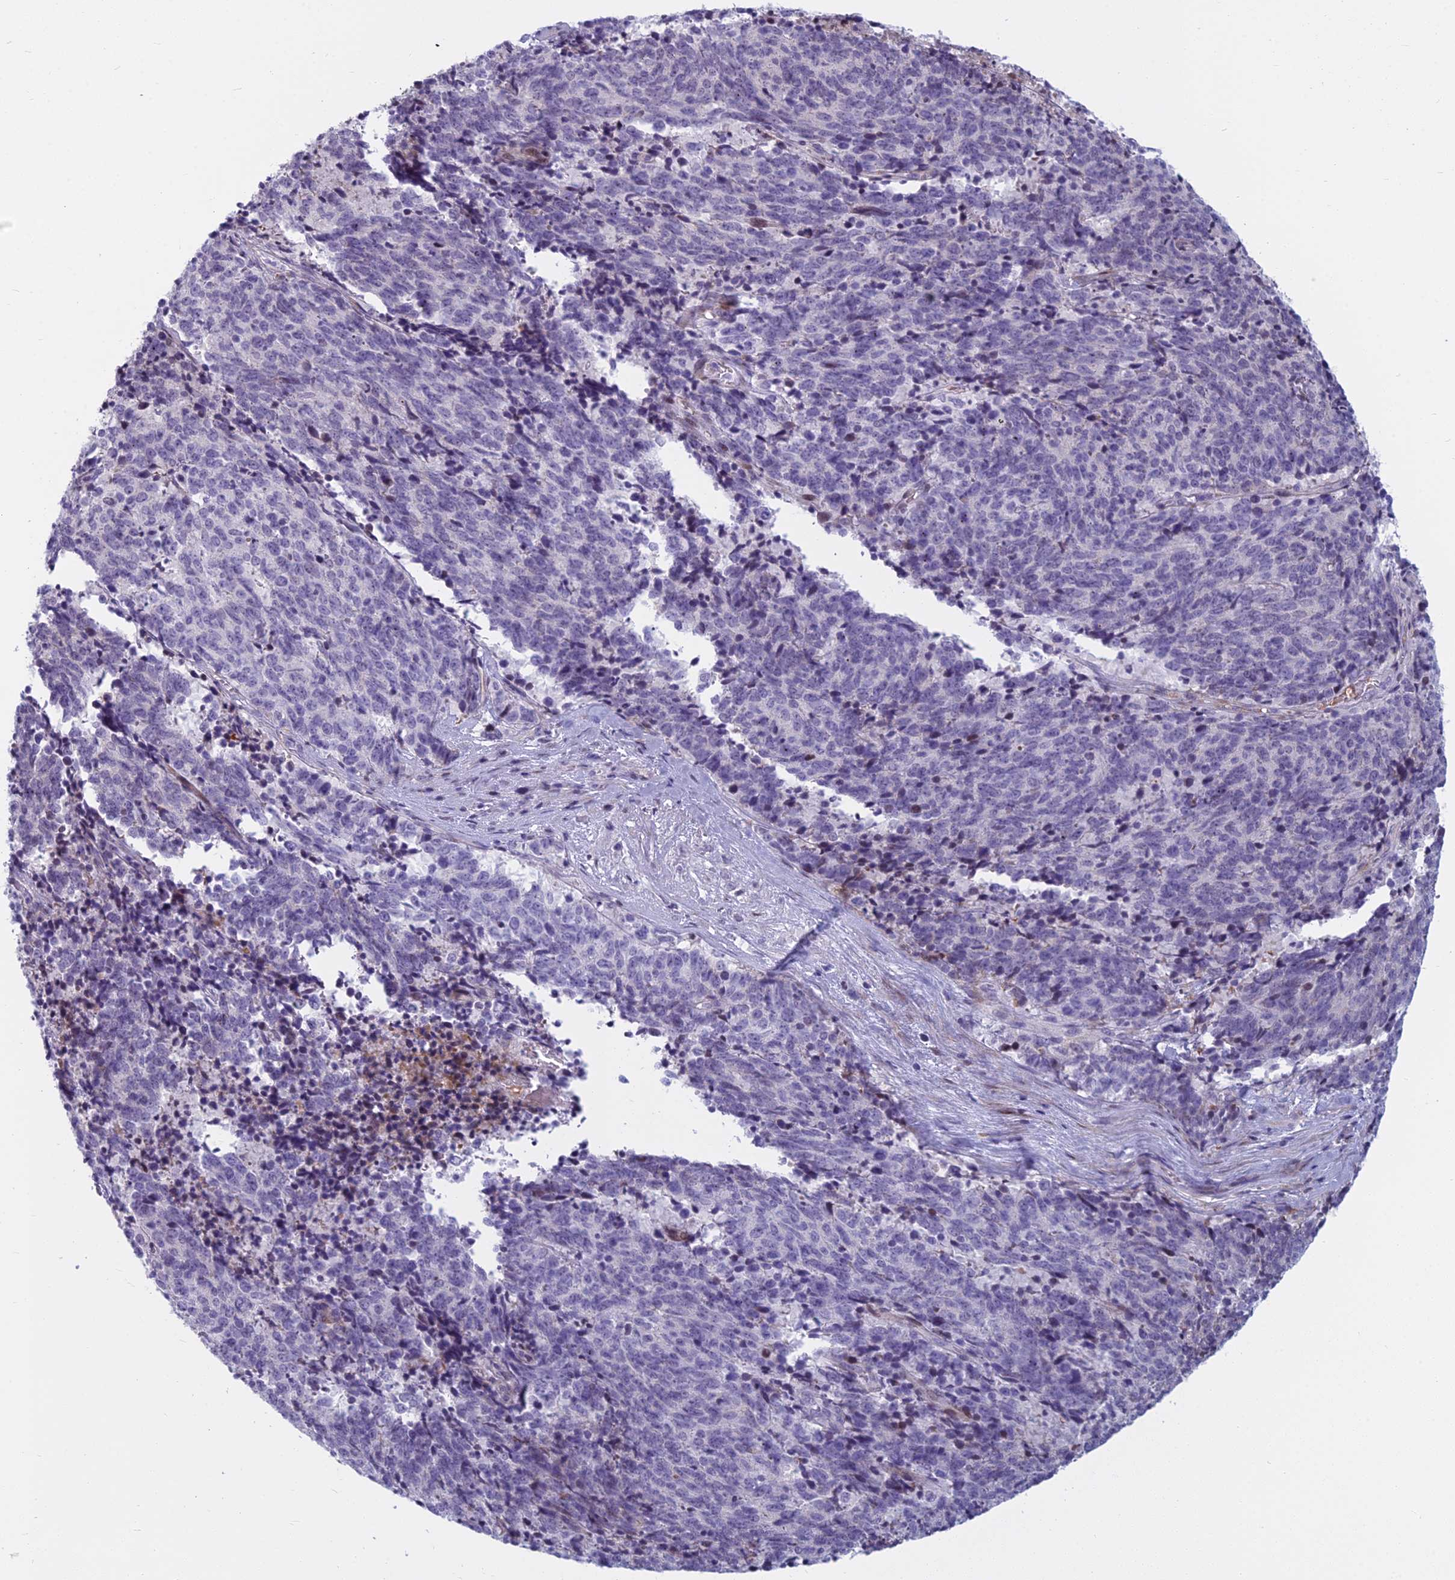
{"staining": {"intensity": "negative", "quantity": "none", "location": "none"}, "tissue": "cervical cancer", "cell_type": "Tumor cells", "image_type": "cancer", "snomed": [{"axis": "morphology", "description": "Squamous cell carcinoma, NOS"}, {"axis": "topography", "description": "Cervix"}], "caption": "The immunohistochemistry (IHC) image has no significant positivity in tumor cells of cervical cancer tissue.", "gene": "MYBPC2", "patient": {"sex": "female", "age": 29}}